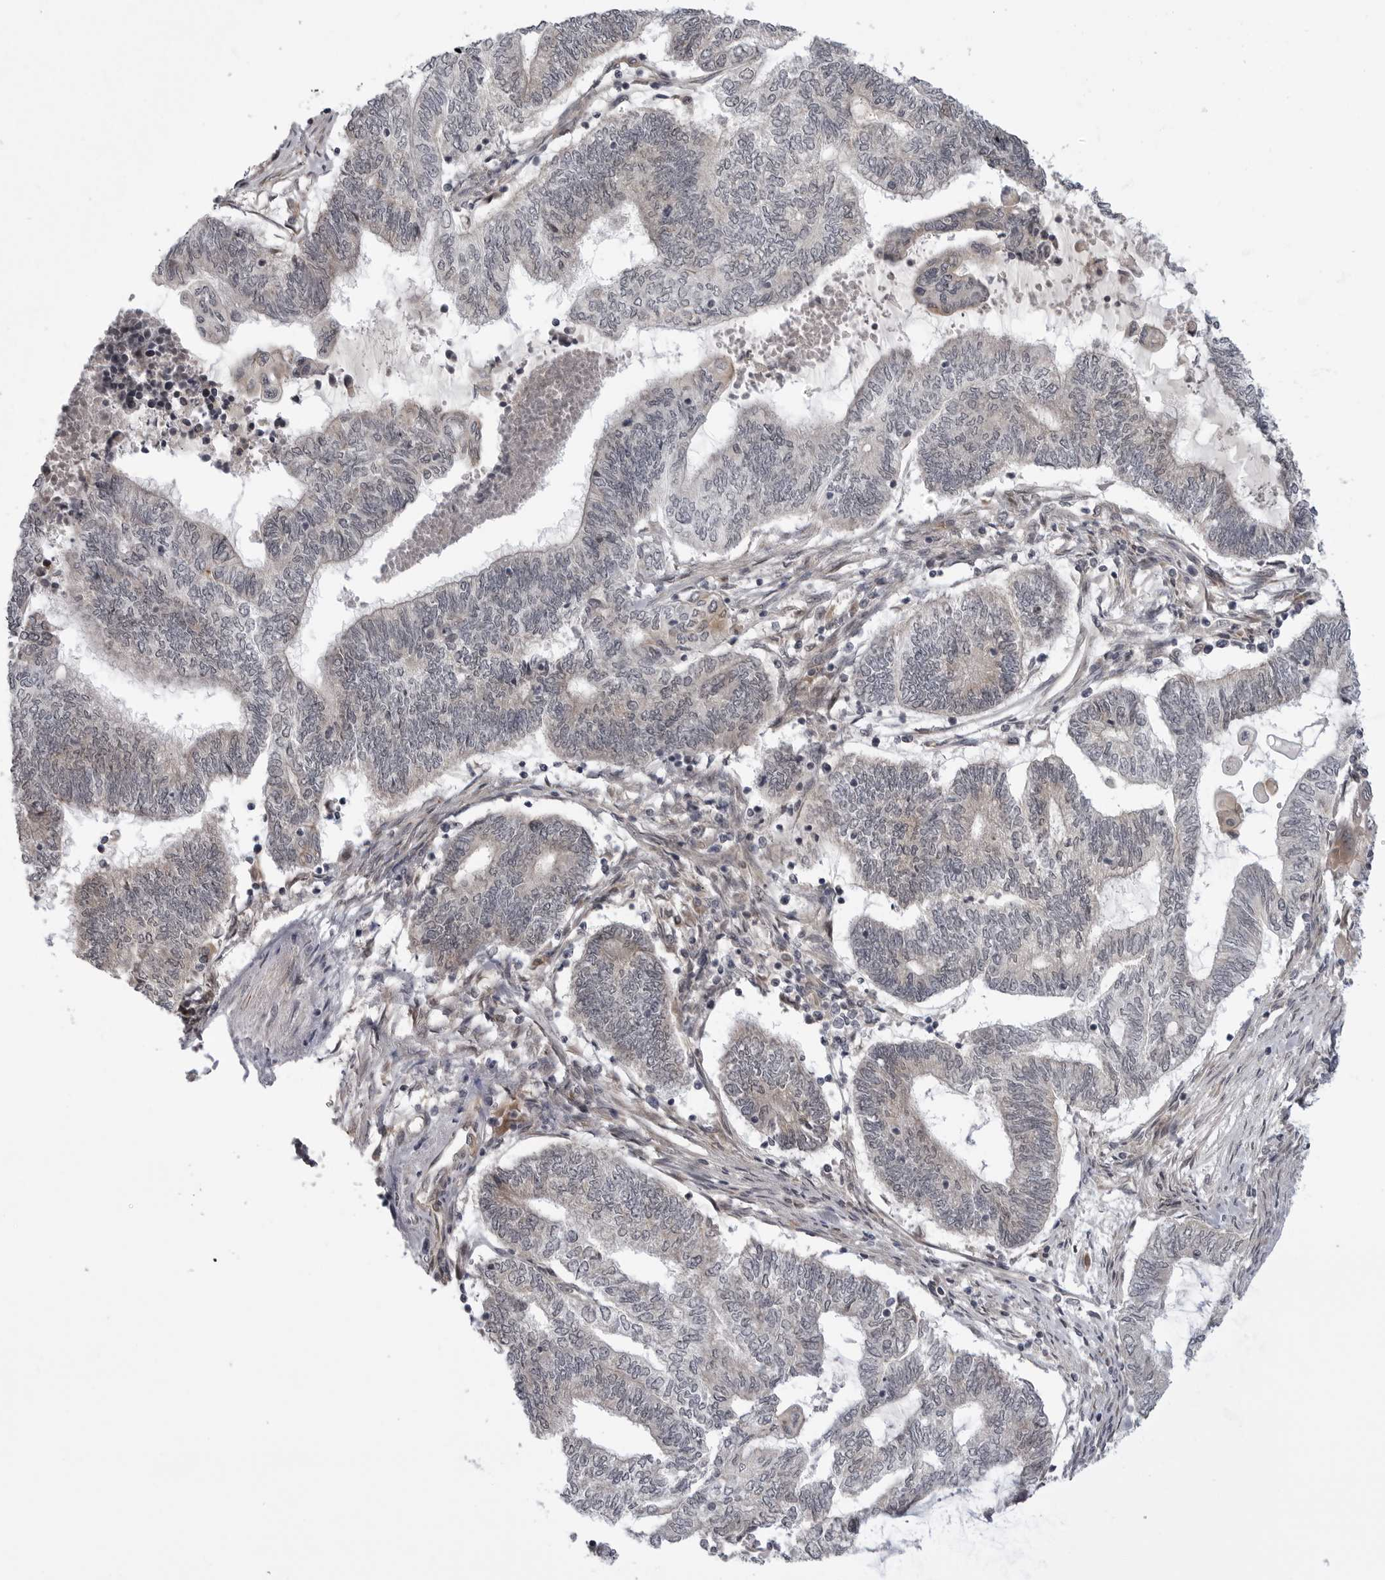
{"staining": {"intensity": "weak", "quantity": "<25%", "location": "cytoplasmic/membranous"}, "tissue": "endometrial cancer", "cell_type": "Tumor cells", "image_type": "cancer", "snomed": [{"axis": "morphology", "description": "Adenocarcinoma, NOS"}, {"axis": "topography", "description": "Uterus"}, {"axis": "topography", "description": "Endometrium"}], "caption": "Human endometrial cancer (adenocarcinoma) stained for a protein using immunohistochemistry (IHC) reveals no expression in tumor cells.", "gene": "LRRC45", "patient": {"sex": "female", "age": 70}}